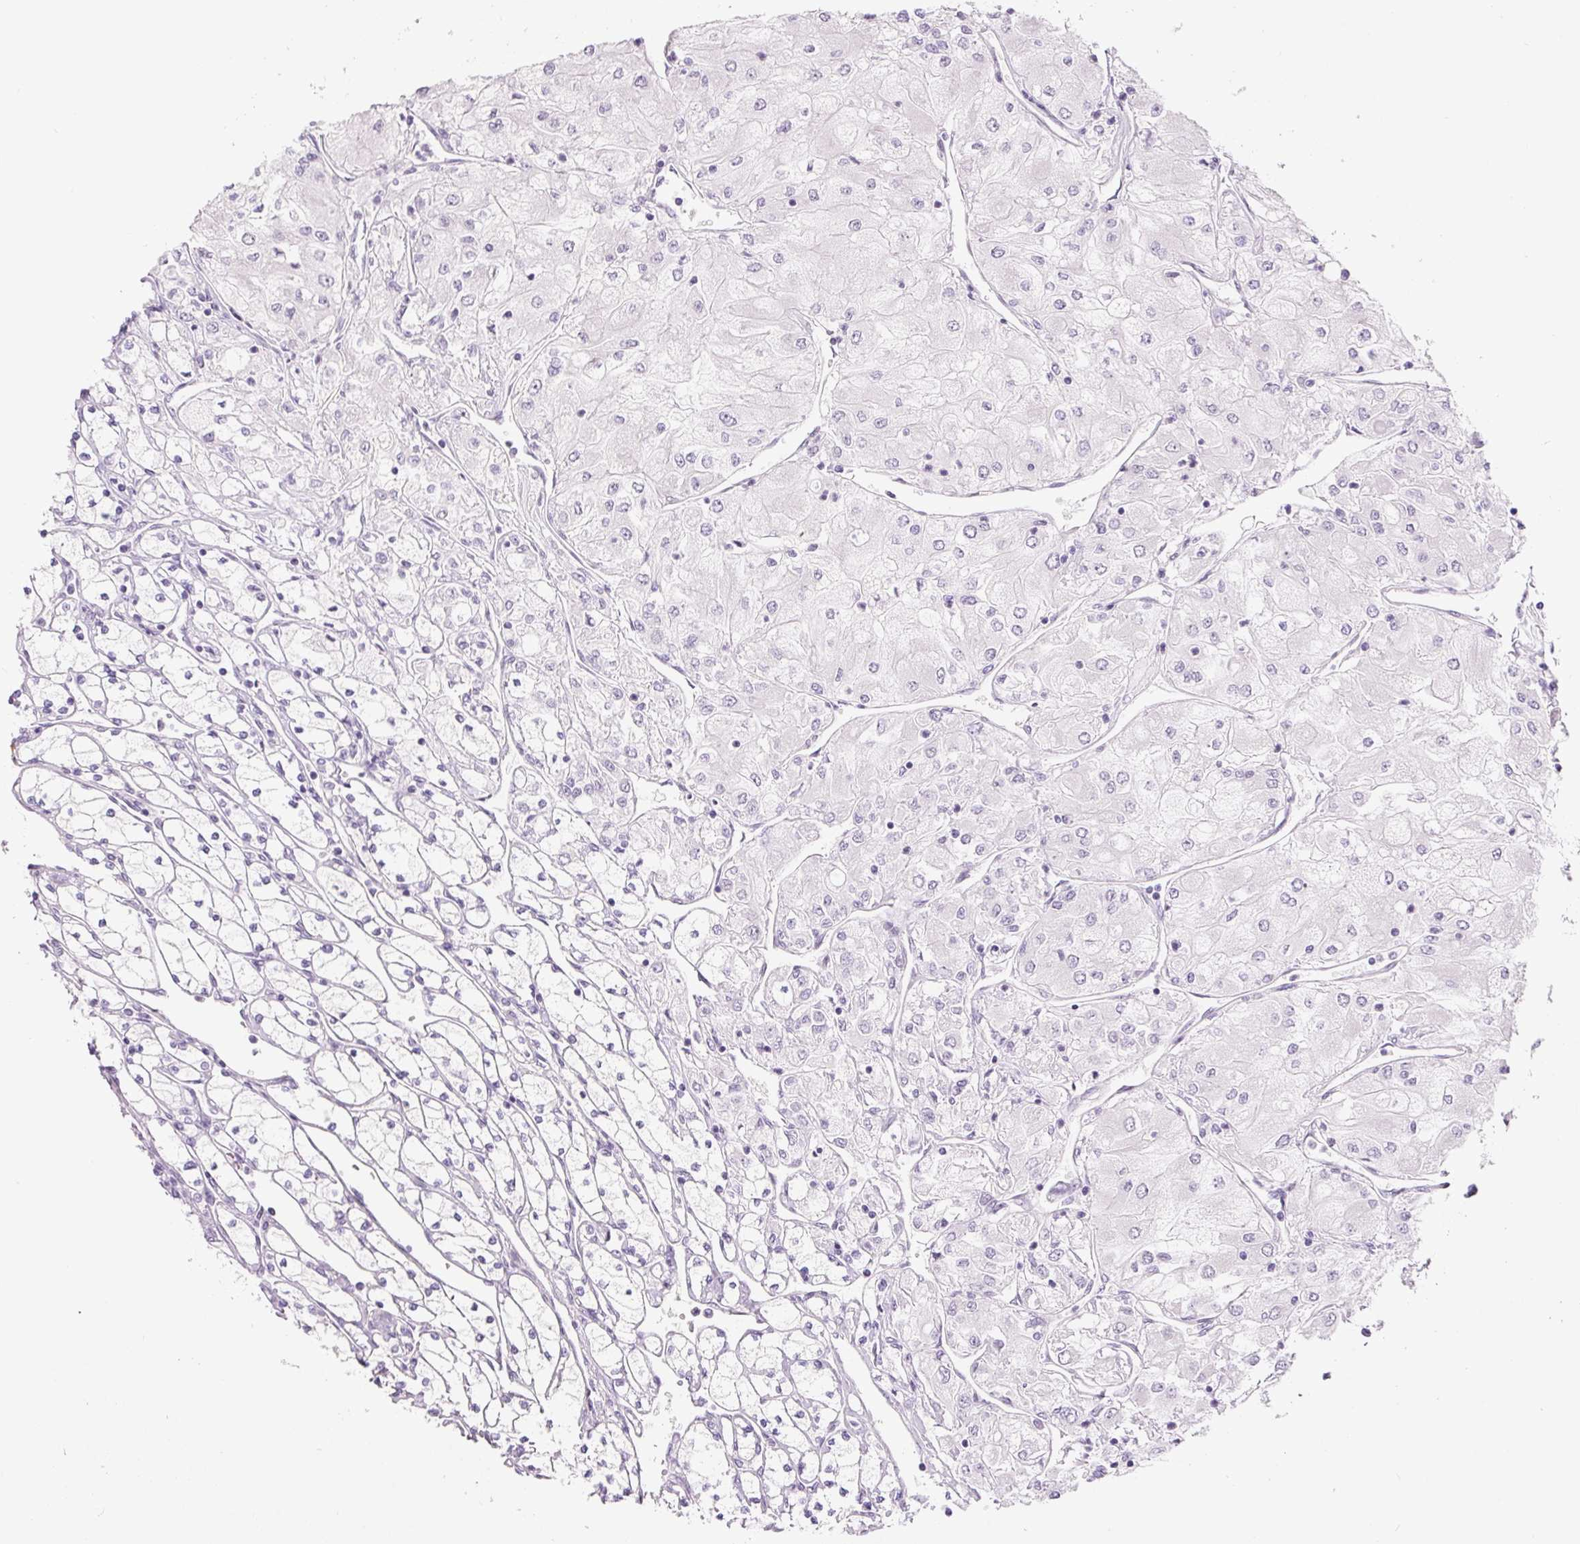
{"staining": {"intensity": "negative", "quantity": "none", "location": "none"}, "tissue": "renal cancer", "cell_type": "Tumor cells", "image_type": "cancer", "snomed": [{"axis": "morphology", "description": "Adenocarcinoma, NOS"}, {"axis": "topography", "description": "Kidney"}], "caption": "This is an immunohistochemistry (IHC) micrograph of human adenocarcinoma (renal). There is no staining in tumor cells.", "gene": "SIX1", "patient": {"sex": "male", "age": 80}}